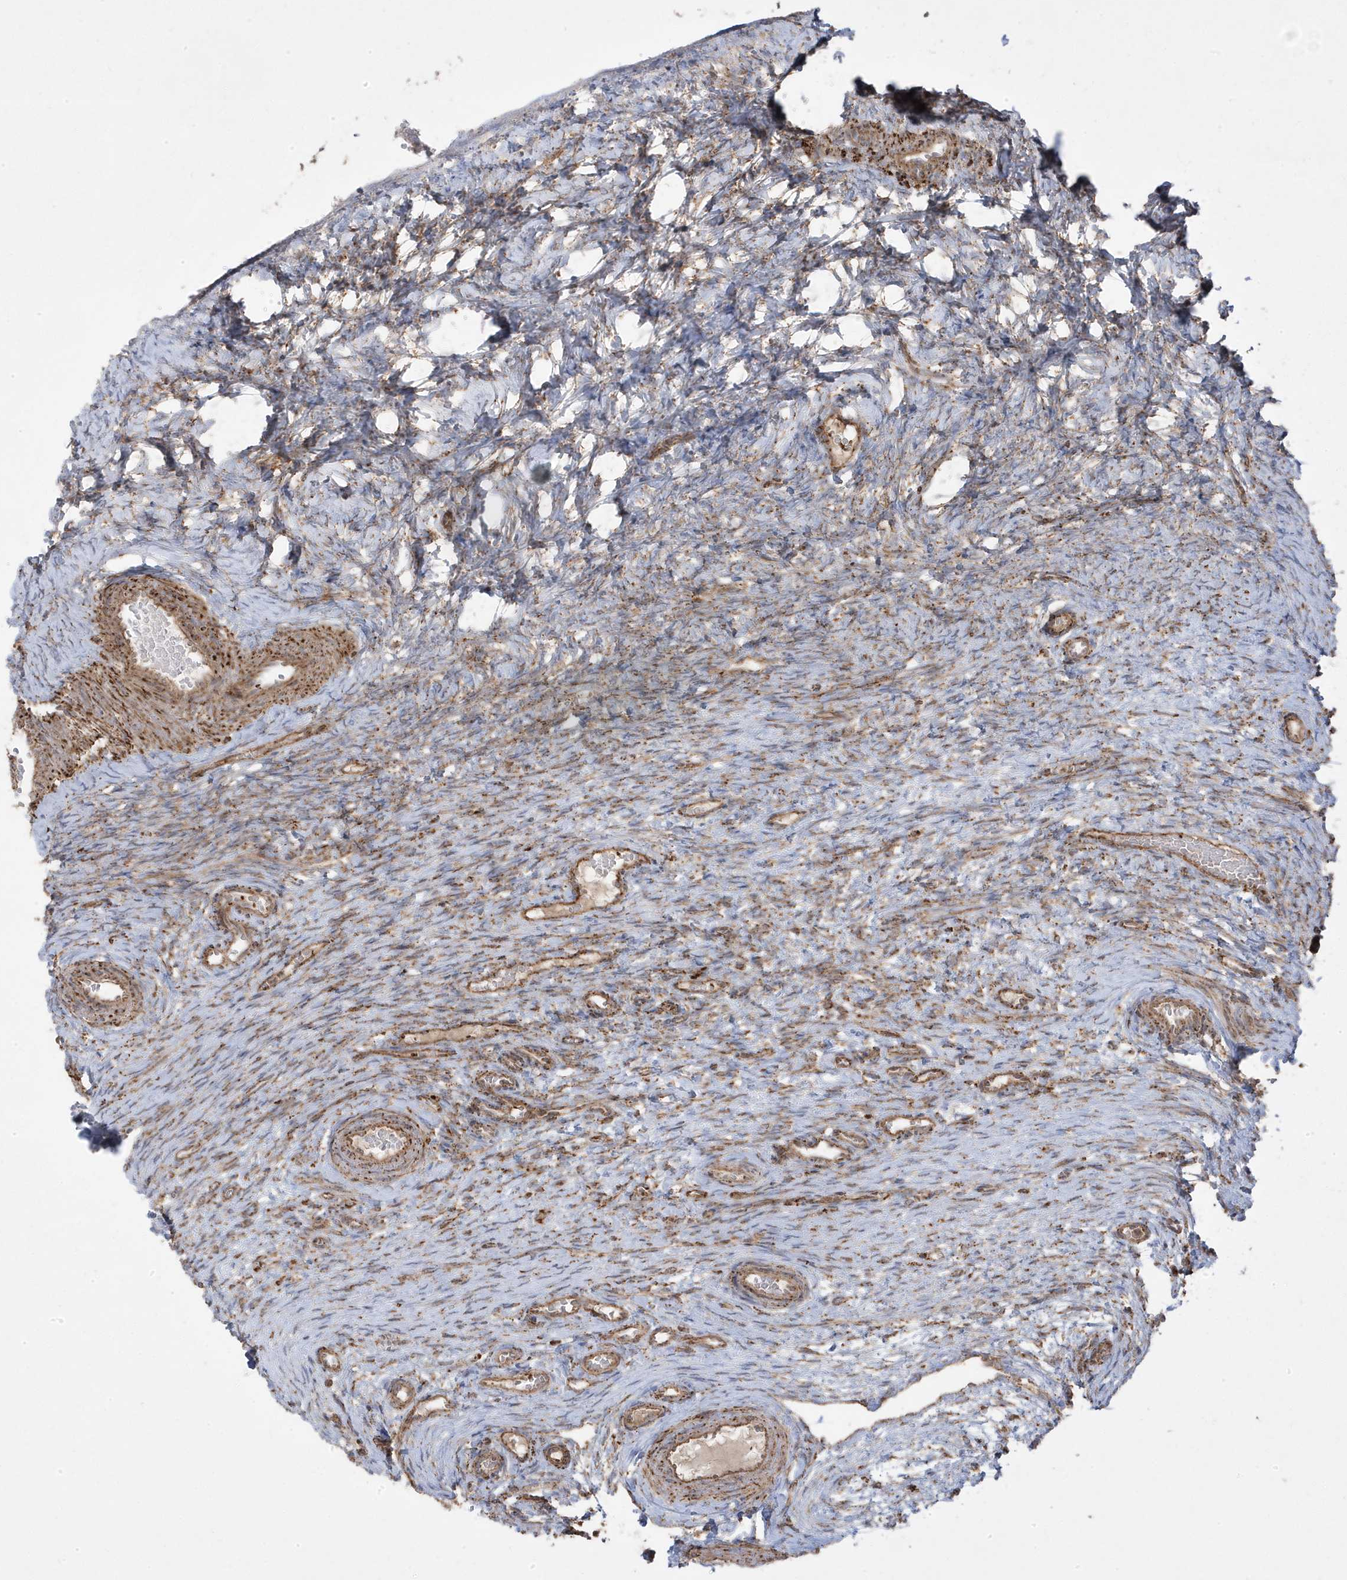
{"staining": {"intensity": "moderate", "quantity": "25%-75%", "location": "cytoplasmic/membranous"}, "tissue": "ovary", "cell_type": "Ovarian stroma cells", "image_type": "normal", "snomed": [{"axis": "morphology", "description": "Adenocarcinoma, NOS"}, {"axis": "topography", "description": "Endometrium"}], "caption": "Protein expression by immunohistochemistry (IHC) reveals moderate cytoplasmic/membranous staining in approximately 25%-75% of ovarian stroma cells in unremarkable ovary.", "gene": "CLUAP1", "patient": {"sex": "female", "age": 32}}